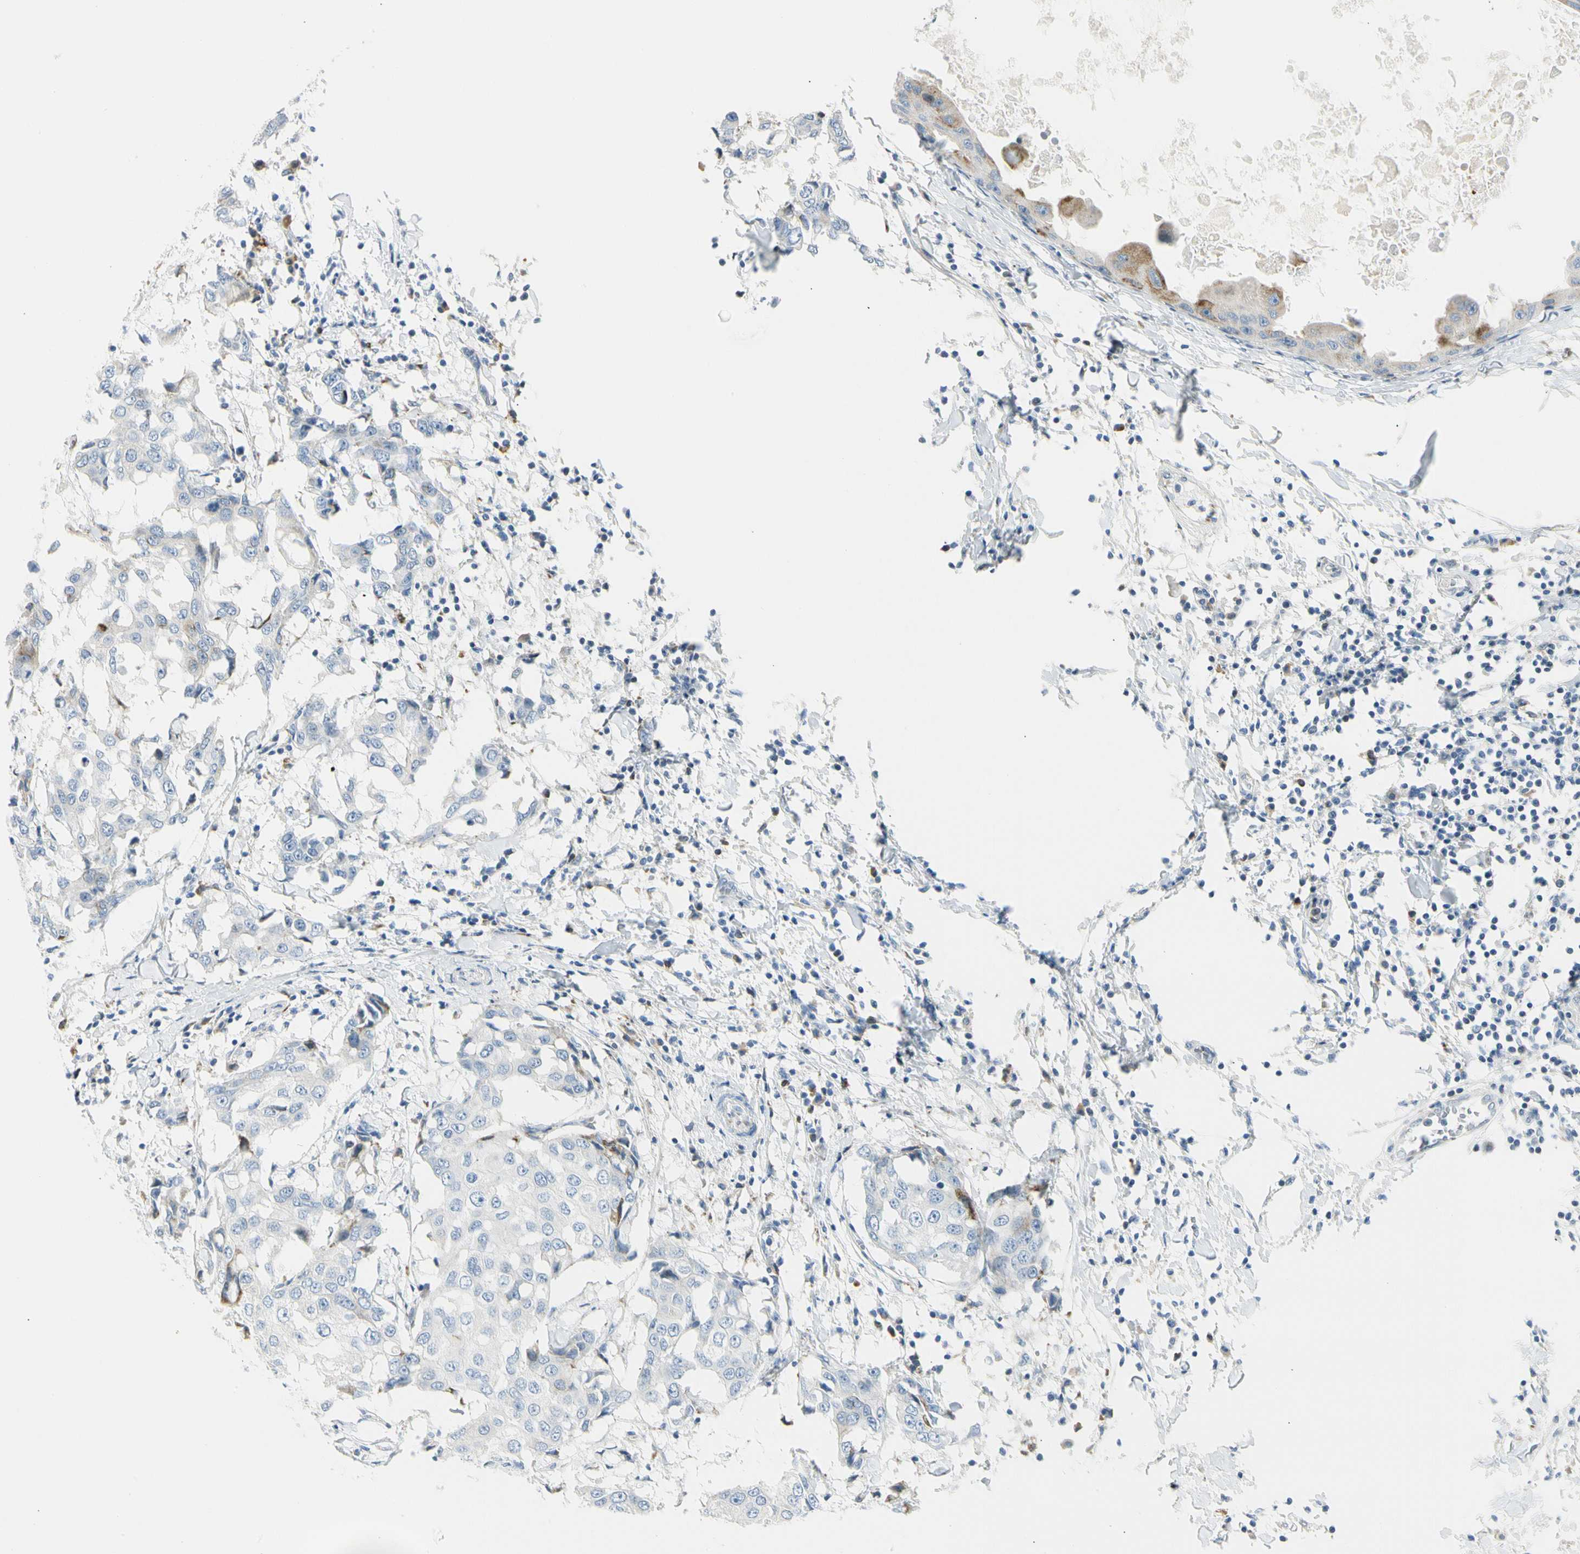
{"staining": {"intensity": "negative", "quantity": "none", "location": "none"}, "tissue": "breast cancer", "cell_type": "Tumor cells", "image_type": "cancer", "snomed": [{"axis": "morphology", "description": "Duct carcinoma"}, {"axis": "topography", "description": "Breast"}], "caption": "High power microscopy histopathology image of an immunohistochemistry (IHC) image of breast infiltrating ductal carcinoma, revealing no significant positivity in tumor cells.", "gene": "TNFSF11", "patient": {"sex": "female", "age": 27}}